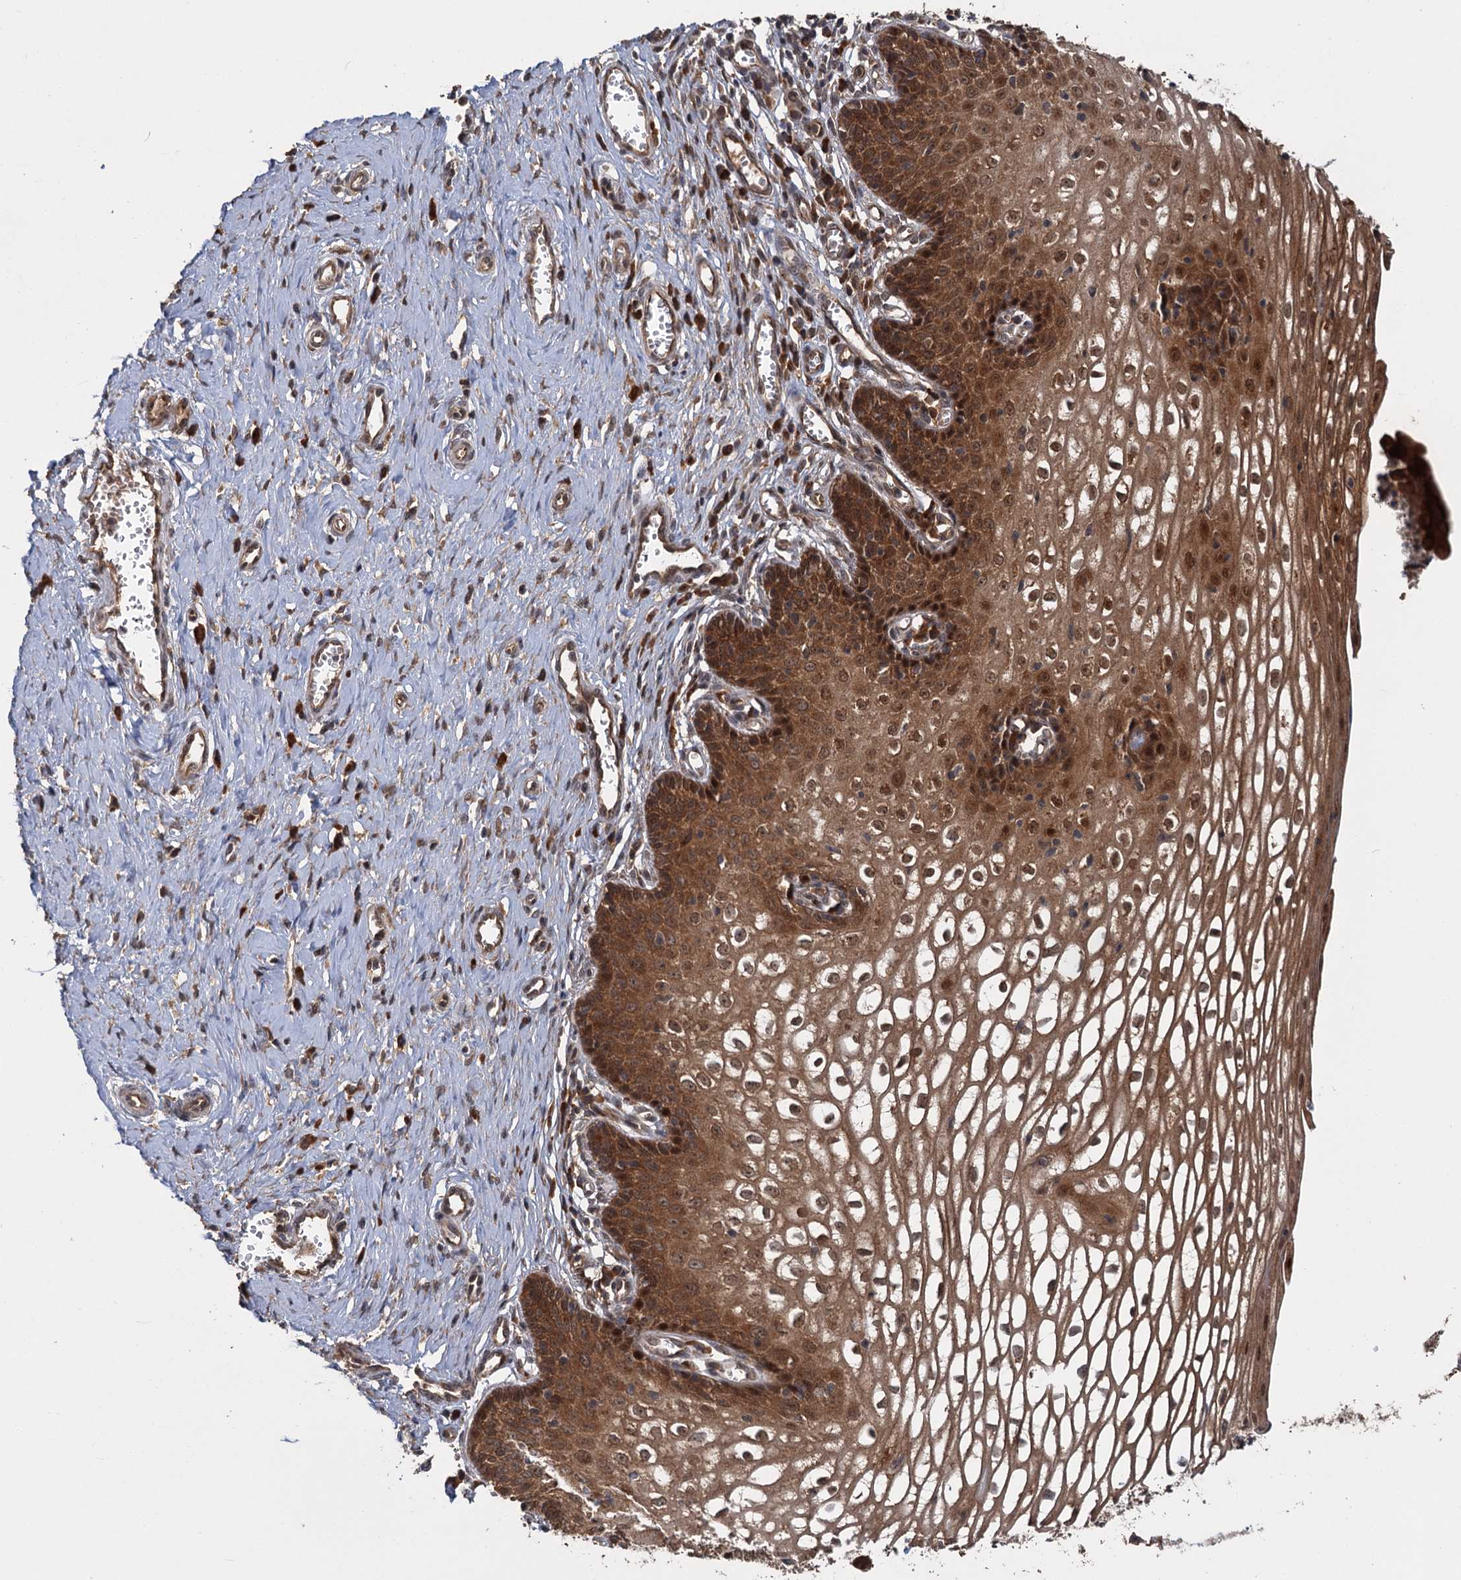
{"staining": {"intensity": "moderate", "quantity": "25%-75%", "location": "cytoplasmic/membranous,nuclear"}, "tissue": "cervix", "cell_type": "Glandular cells", "image_type": "normal", "snomed": [{"axis": "morphology", "description": "Normal tissue, NOS"}, {"axis": "morphology", "description": "Adenocarcinoma, NOS"}, {"axis": "topography", "description": "Cervix"}], "caption": "The immunohistochemical stain labels moderate cytoplasmic/membranous,nuclear staining in glandular cells of unremarkable cervix.", "gene": "KANSL2", "patient": {"sex": "female", "age": 29}}